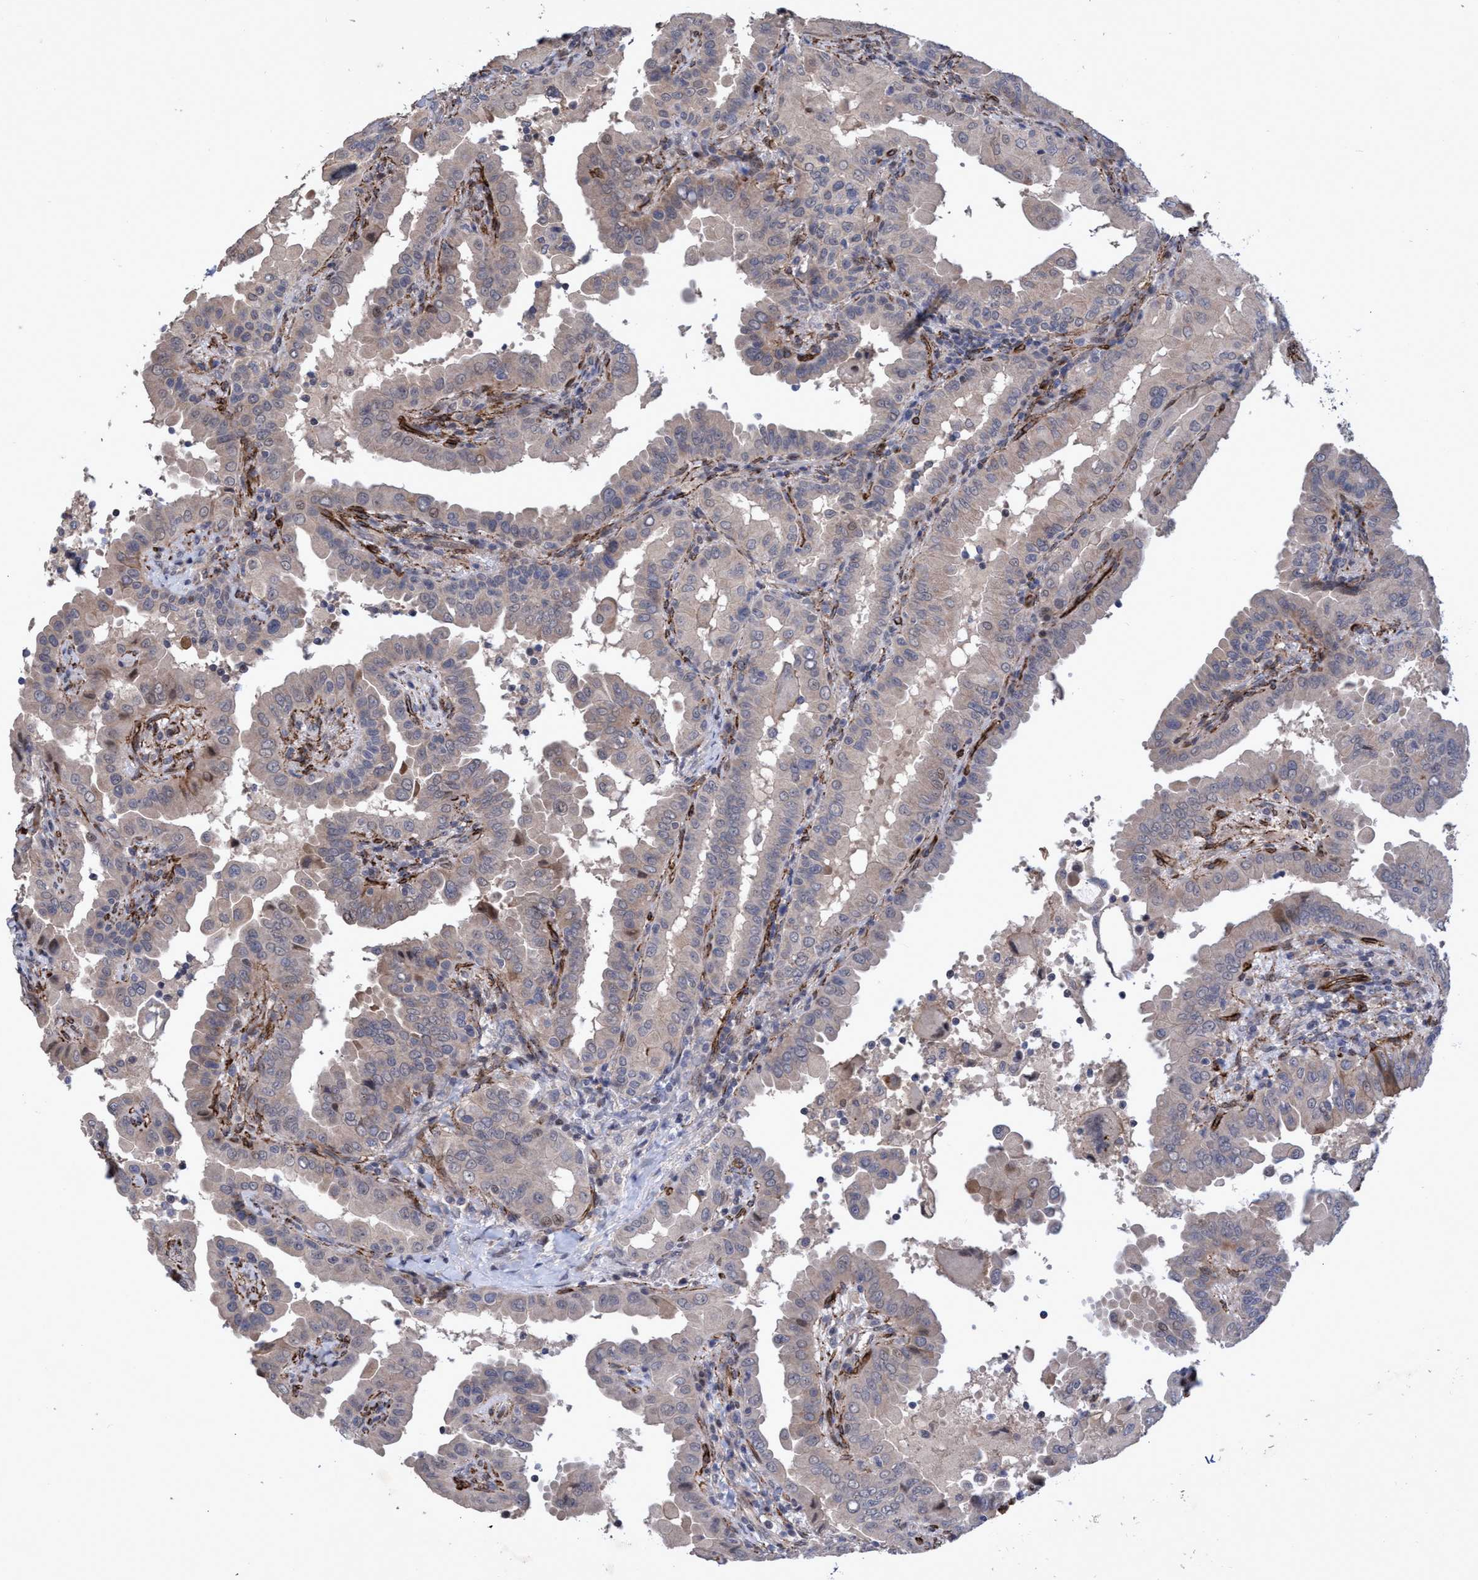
{"staining": {"intensity": "negative", "quantity": "none", "location": "none"}, "tissue": "thyroid cancer", "cell_type": "Tumor cells", "image_type": "cancer", "snomed": [{"axis": "morphology", "description": "Papillary adenocarcinoma, NOS"}, {"axis": "topography", "description": "Thyroid gland"}], "caption": "IHC of human thyroid cancer displays no expression in tumor cells.", "gene": "ZNF750", "patient": {"sex": "male", "age": 33}}